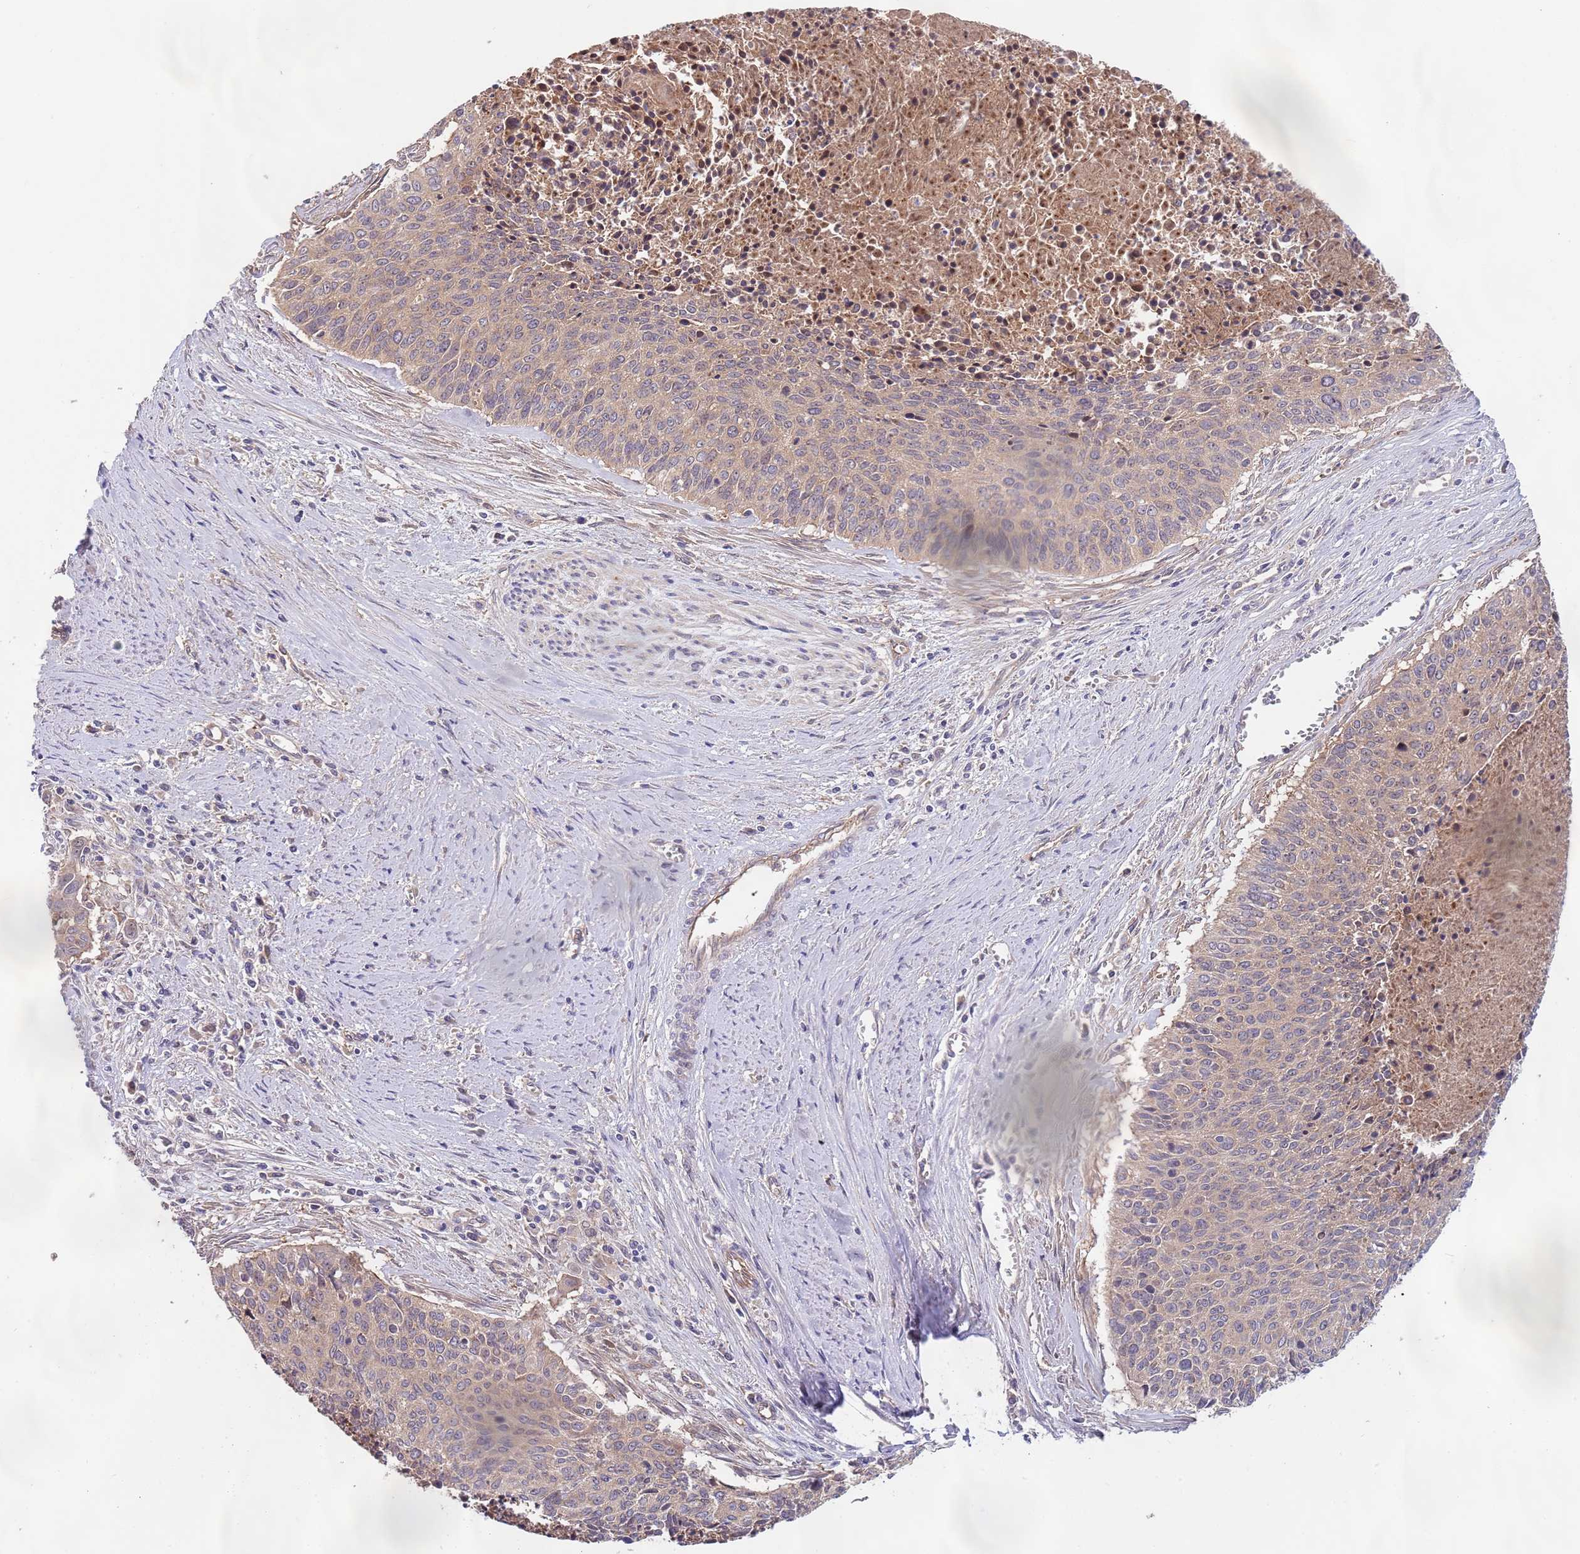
{"staining": {"intensity": "moderate", "quantity": ">75%", "location": "cytoplasmic/membranous"}, "tissue": "cervical cancer", "cell_type": "Tumor cells", "image_type": "cancer", "snomed": [{"axis": "morphology", "description": "Squamous cell carcinoma, NOS"}, {"axis": "topography", "description": "Cervix"}], "caption": "Human cervical cancer stained with a protein marker exhibits moderate staining in tumor cells.", "gene": "EIF3F", "patient": {"sex": "female", "age": 55}}